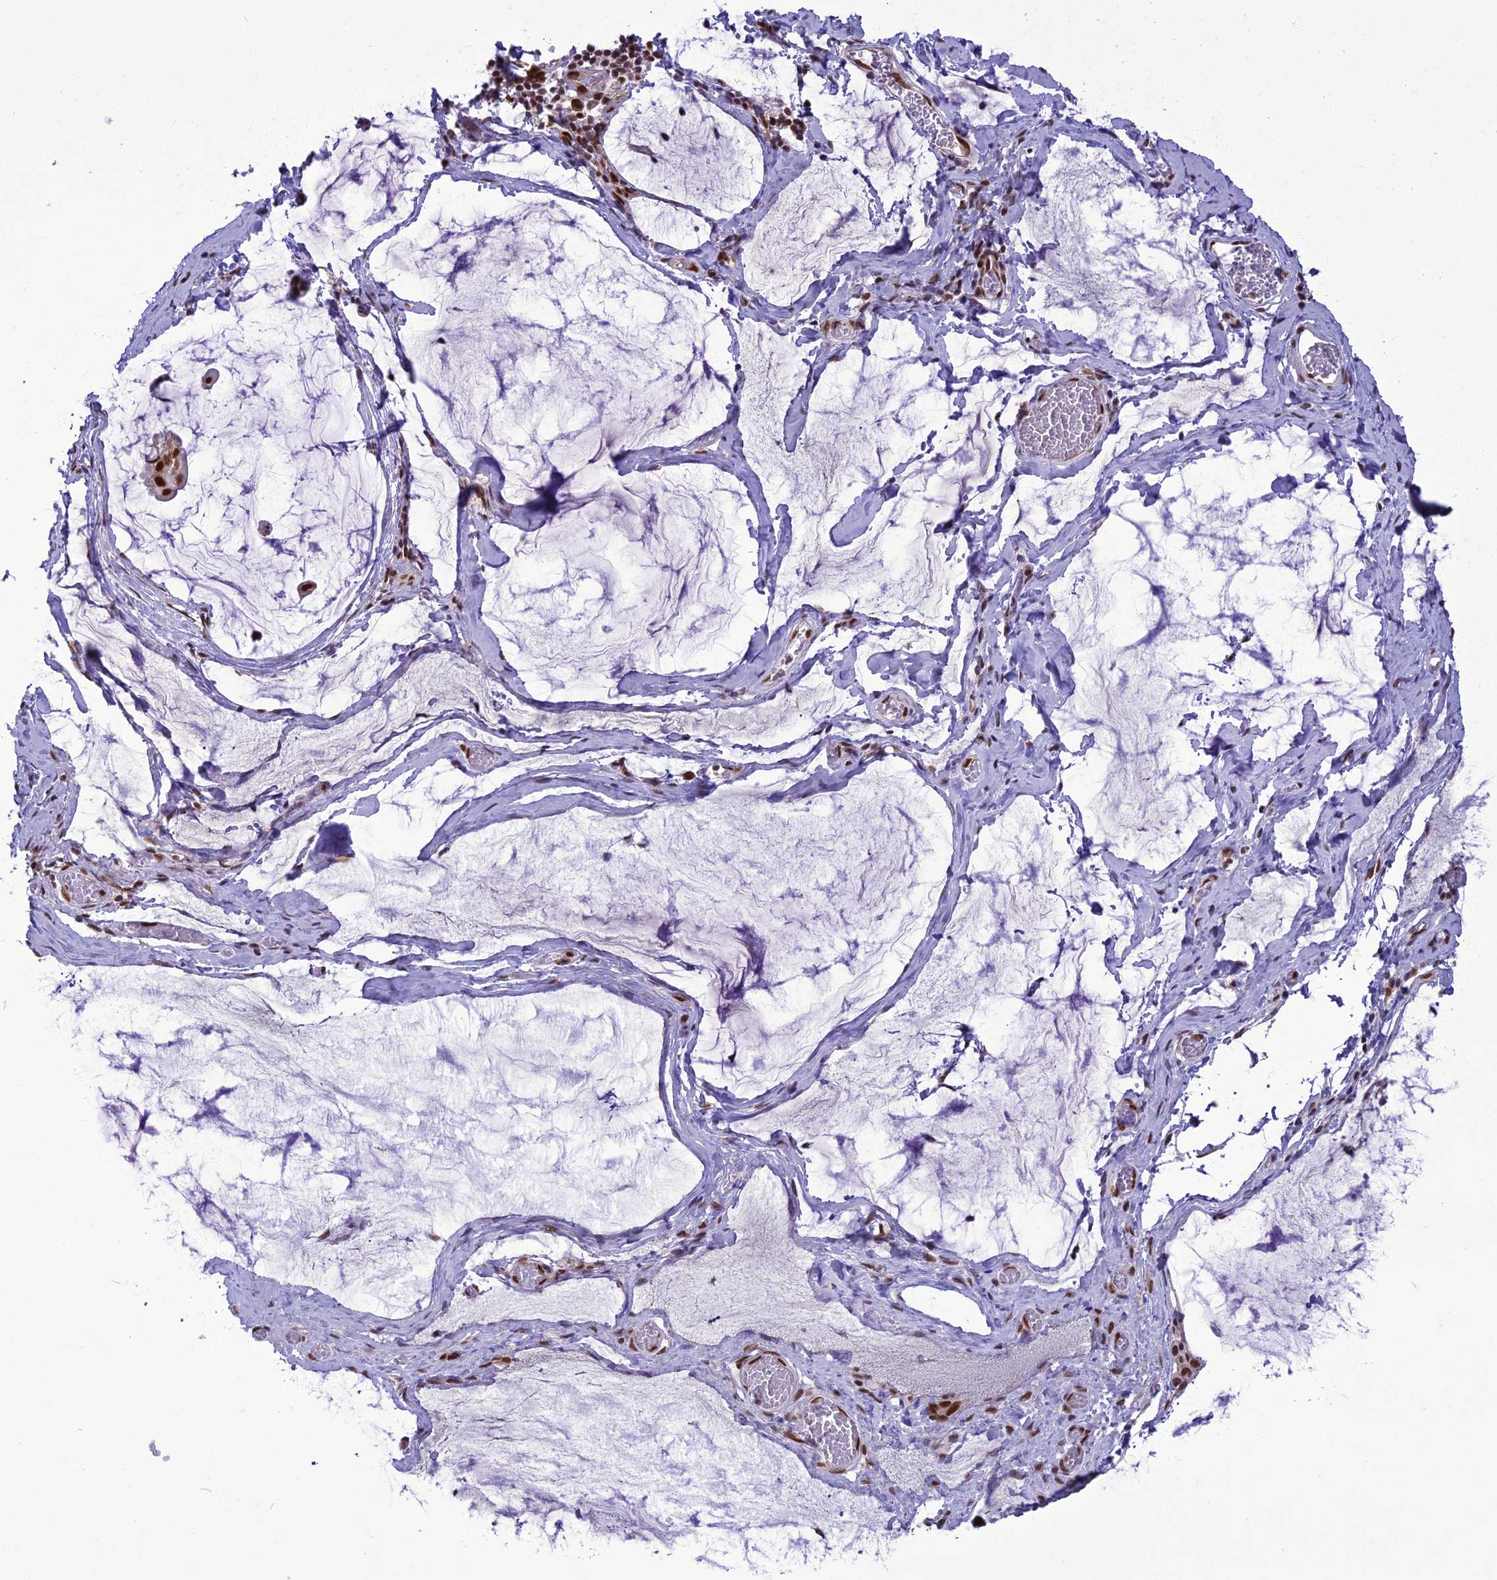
{"staining": {"intensity": "strong", "quantity": ">75%", "location": "nuclear"}, "tissue": "ovarian cancer", "cell_type": "Tumor cells", "image_type": "cancer", "snomed": [{"axis": "morphology", "description": "Cystadenocarcinoma, mucinous, NOS"}, {"axis": "topography", "description": "Ovary"}], "caption": "This histopathology image demonstrates immunohistochemistry (IHC) staining of ovarian mucinous cystadenocarcinoma, with high strong nuclear expression in about >75% of tumor cells.", "gene": "DDX1", "patient": {"sex": "female", "age": 73}}